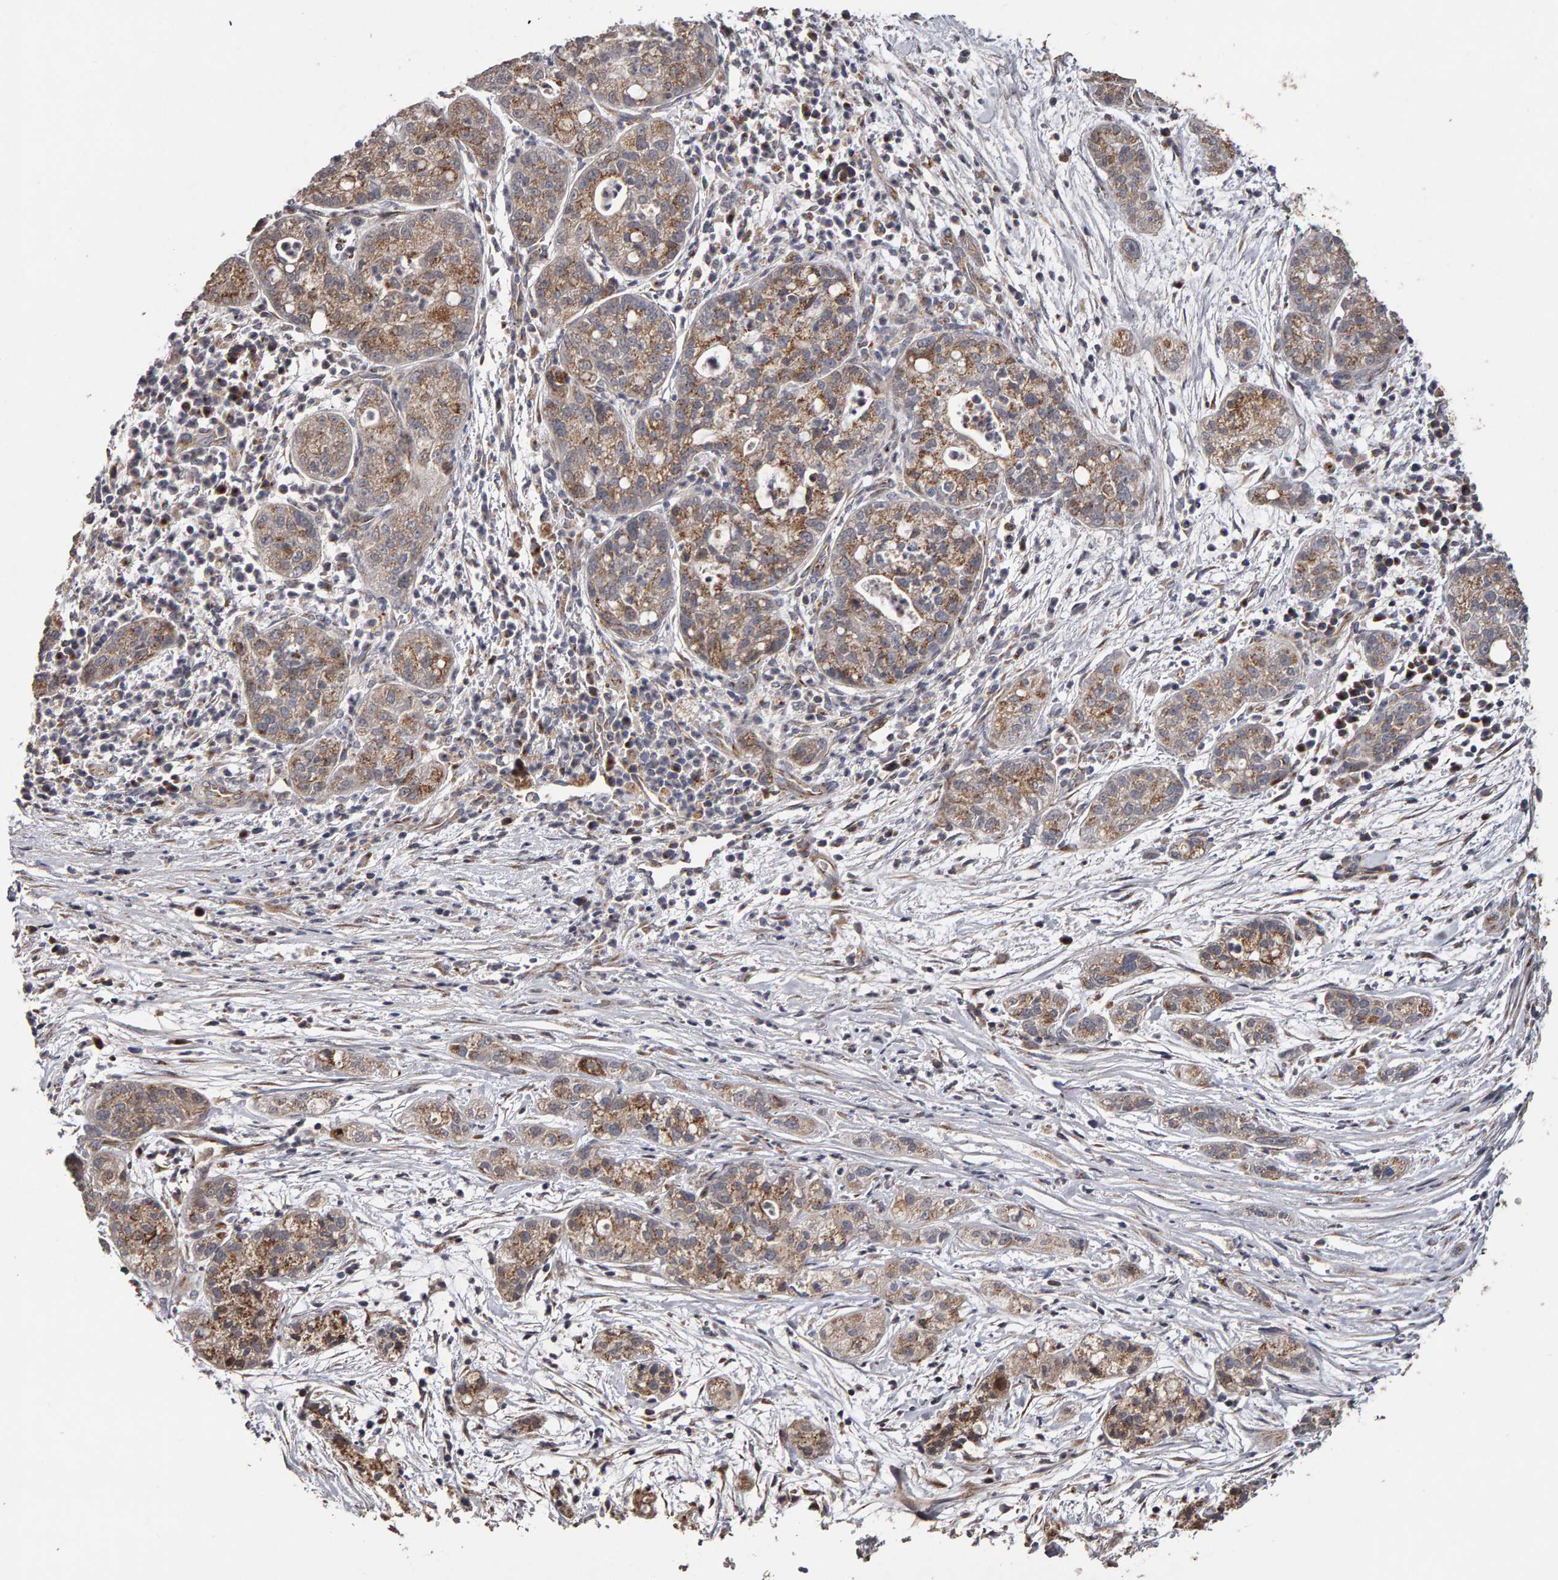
{"staining": {"intensity": "moderate", "quantity": ">75%", "location": "cytoplasmic/membranous"}, "tissue": "pancreatic cancer", "cell_type": "Tumor cells", "image_type": "cancer", "snomed": [{"axis": "morphology", "description": "Adenocarcinoma, NOS"}, {"axis": "topography", "description": "Pancreas"}], "caption": "The image displays immunohistochemical staining of pancreatic cancer. There is moderate cytoplasmic/membranous staining is appreciated in approximately >75% of tumor cells.", "gene": "CANT1", "patient": {"sex": "female", "age": 78}}